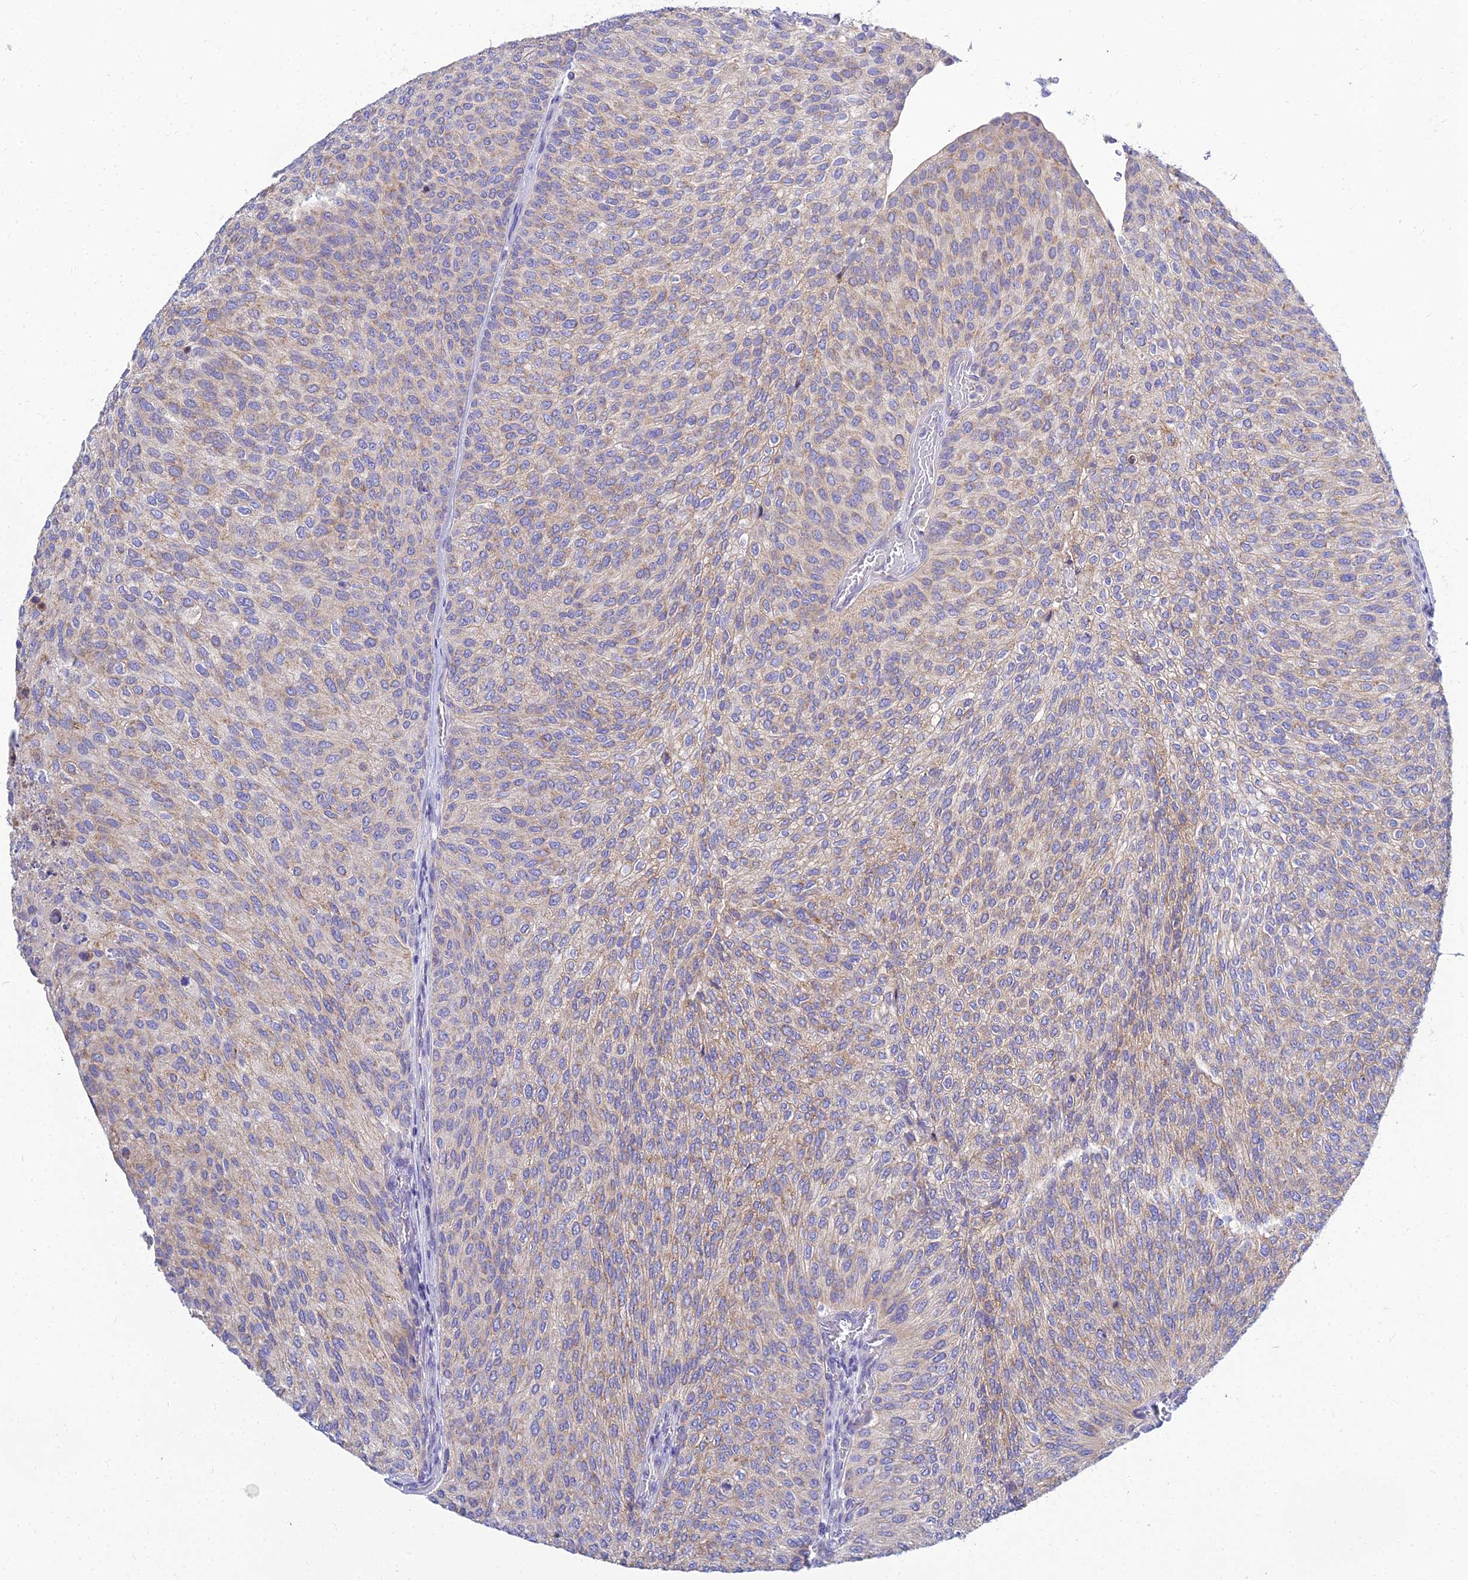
{"staining": {"intensity": "weak", "quantity": "25%-75%", "location": "cytoplasmic/membranous"}, "tissue": "urothelial cancer", "cell_type": "Tumor cells", "image_type": "cancer", "snomed": [{"axis": "morphology", "description": "Urothelial carcinoma, High grade"}, {"axis": "topography", "description": "Urinary bladder"}], "caption": "High-grade urothelial carcinoma stained with a brown dye reveals weak cytoplasmic/membranous positive expression in about 25%-75% of tumor cells.", "gene": "NPY", "patient": {"sex": "female", "age": 79}}